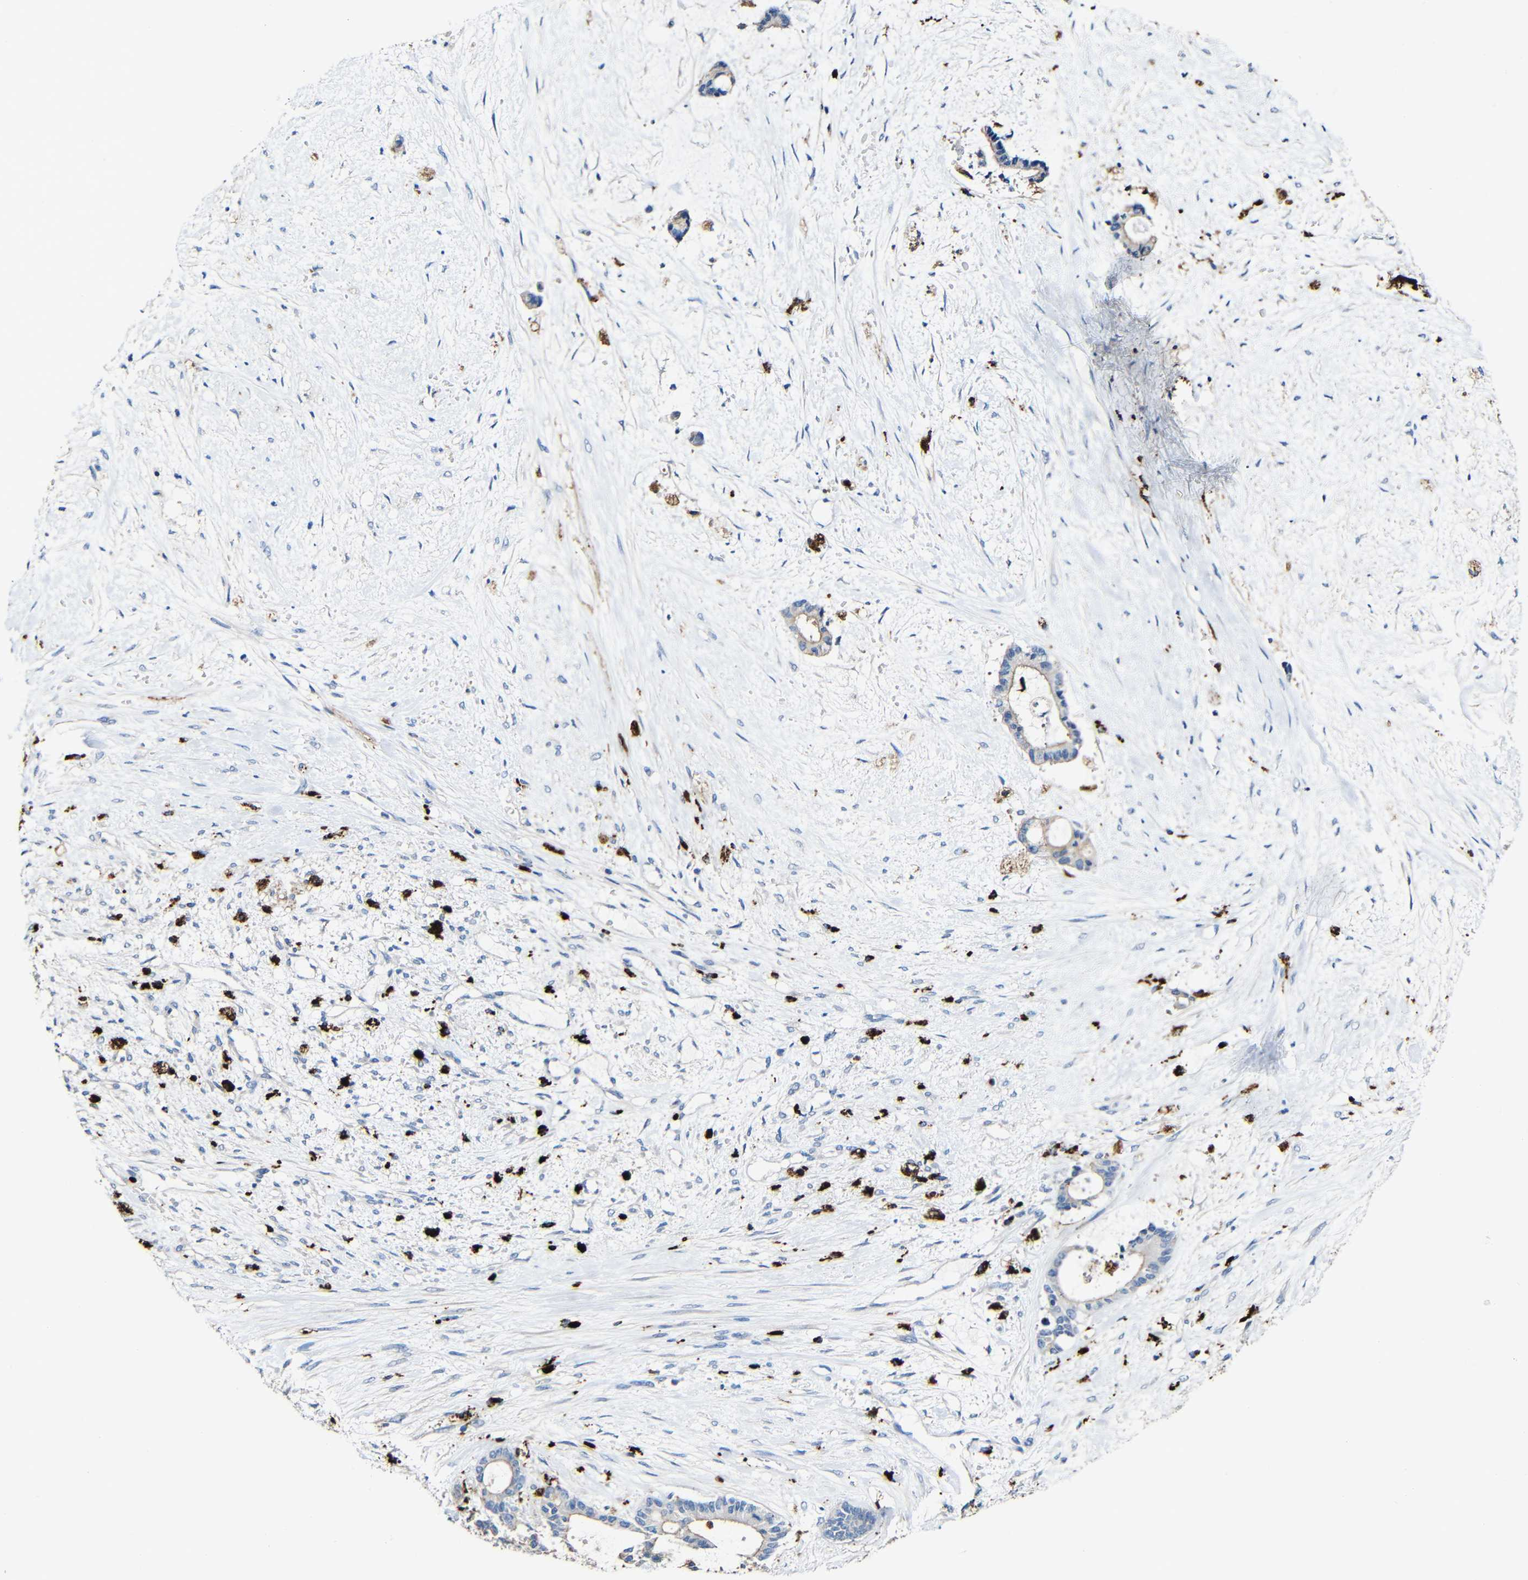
{"staining": {"intensity": "weak", "quantity": "25%-75%", "location": "cytoplasmic/membranous"}, "tissue": "liver cancer", "cell_type": "Tumor cells", "image_type": "cancer", "snomed": [{"axis": "morphology", "description": "Normal tissue, NOS"}, {"axis": "morphology", "description": "Cholangiocarcinoma"}, {"axis": "topography", "description": "Liver"}, {"axis": "topography", "description": "Peripheral nerve tissue"}], "caption": "The histopathology image exhibits a brown stain indicating the presence of a protein in the cytoplasmic/membranous of tumor cells in liver cholangiocarcinoma.", "gene": "HLA-DMA", "patient": {"sex": "female", "age": 73}}